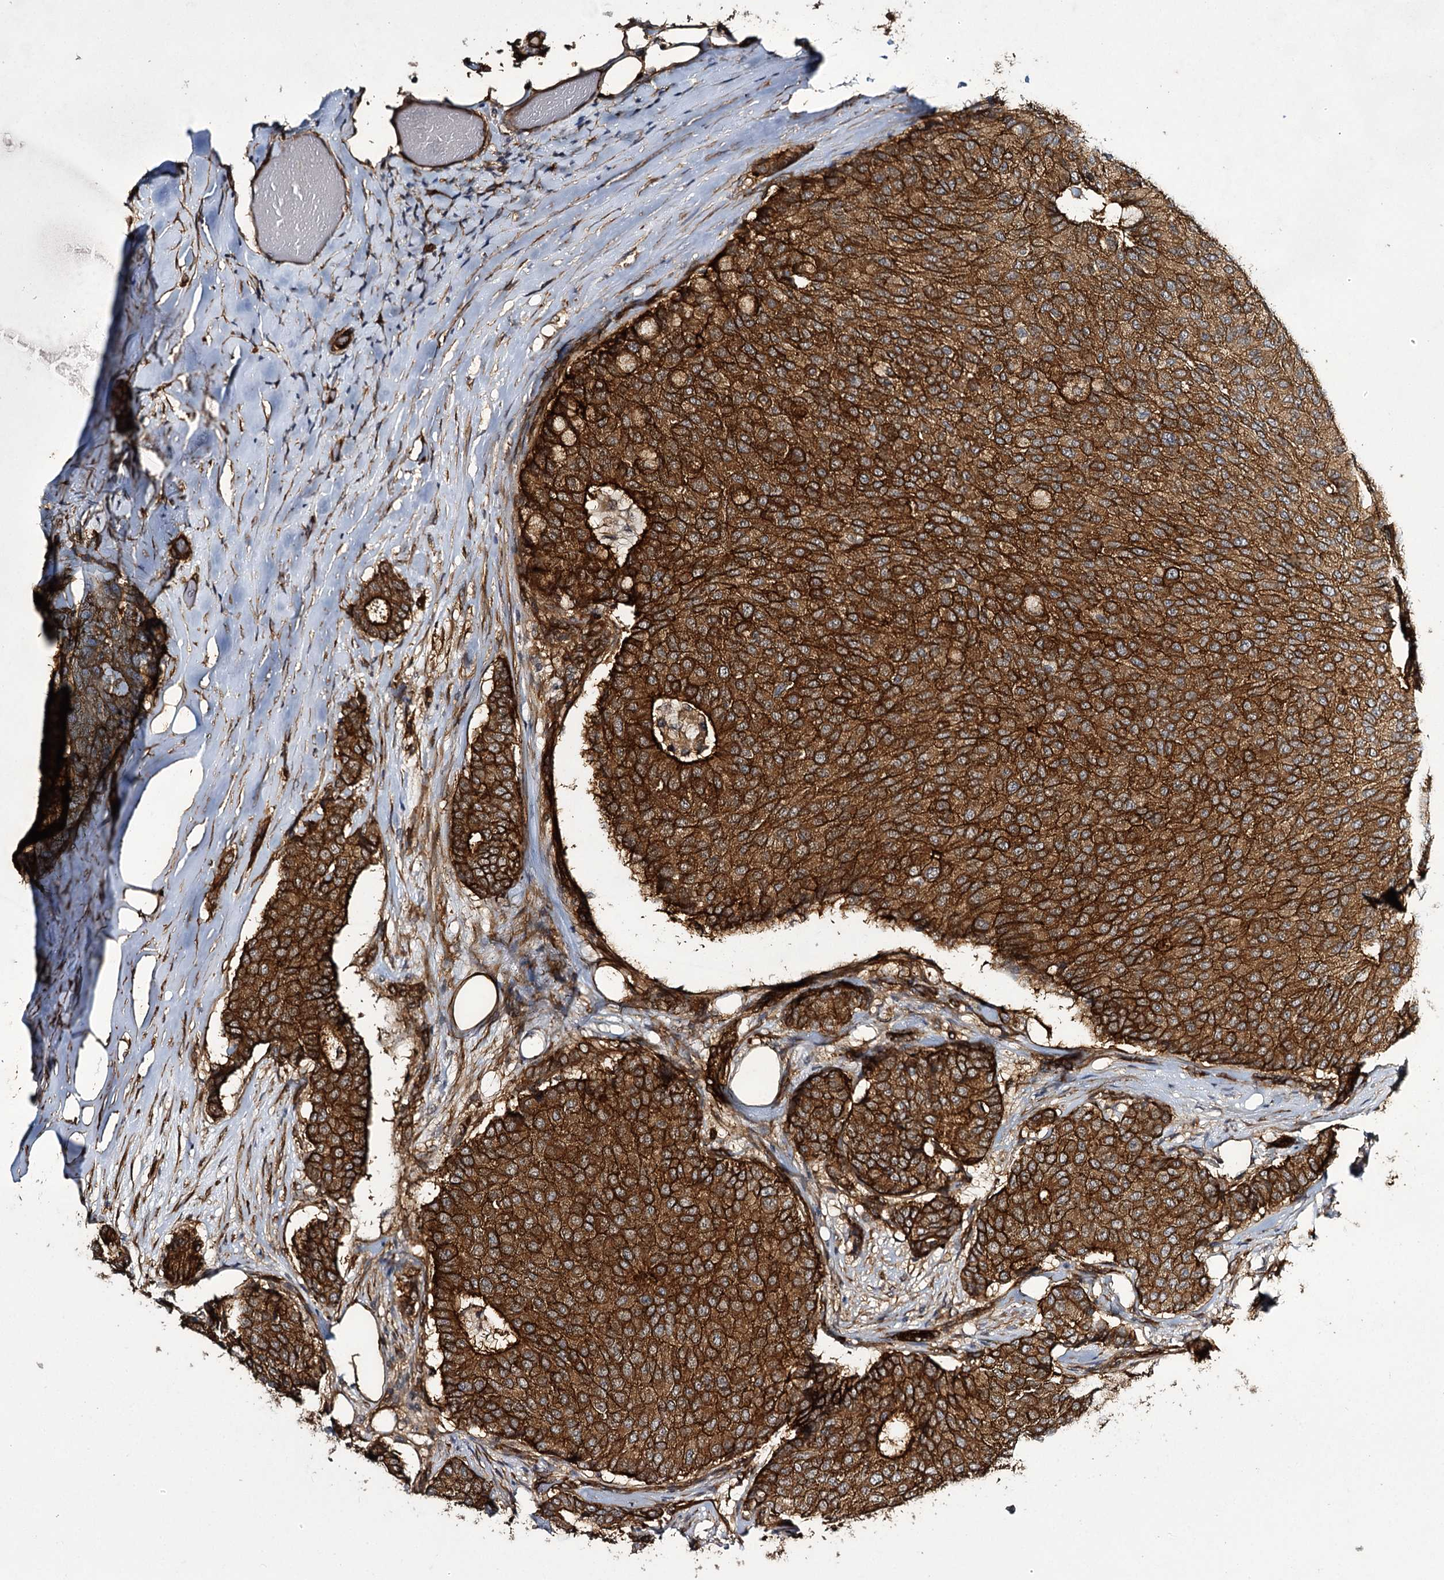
{"staining": {"intensity": "strong", "quantity": ">75%", "location": "cytoplasmic/membranous"}, "tissue": "breast cancer", "cell_type": "Tumor cells", "image_type": "cancer", "snomed": [{"axis": "morphology", "description": "Duct carcinoma"}, {"axis": "topography", "description": "Breast"}], "caption": "DAB immunohistochemical staining of breast cancer (invasive ductal carcinoma) demonstrates strong cytoplasmic/membranous protein expression in approximately >75% of tumor cells.", "gene": "MYO1C", "patient": {"sex": "female", "age": 75}}